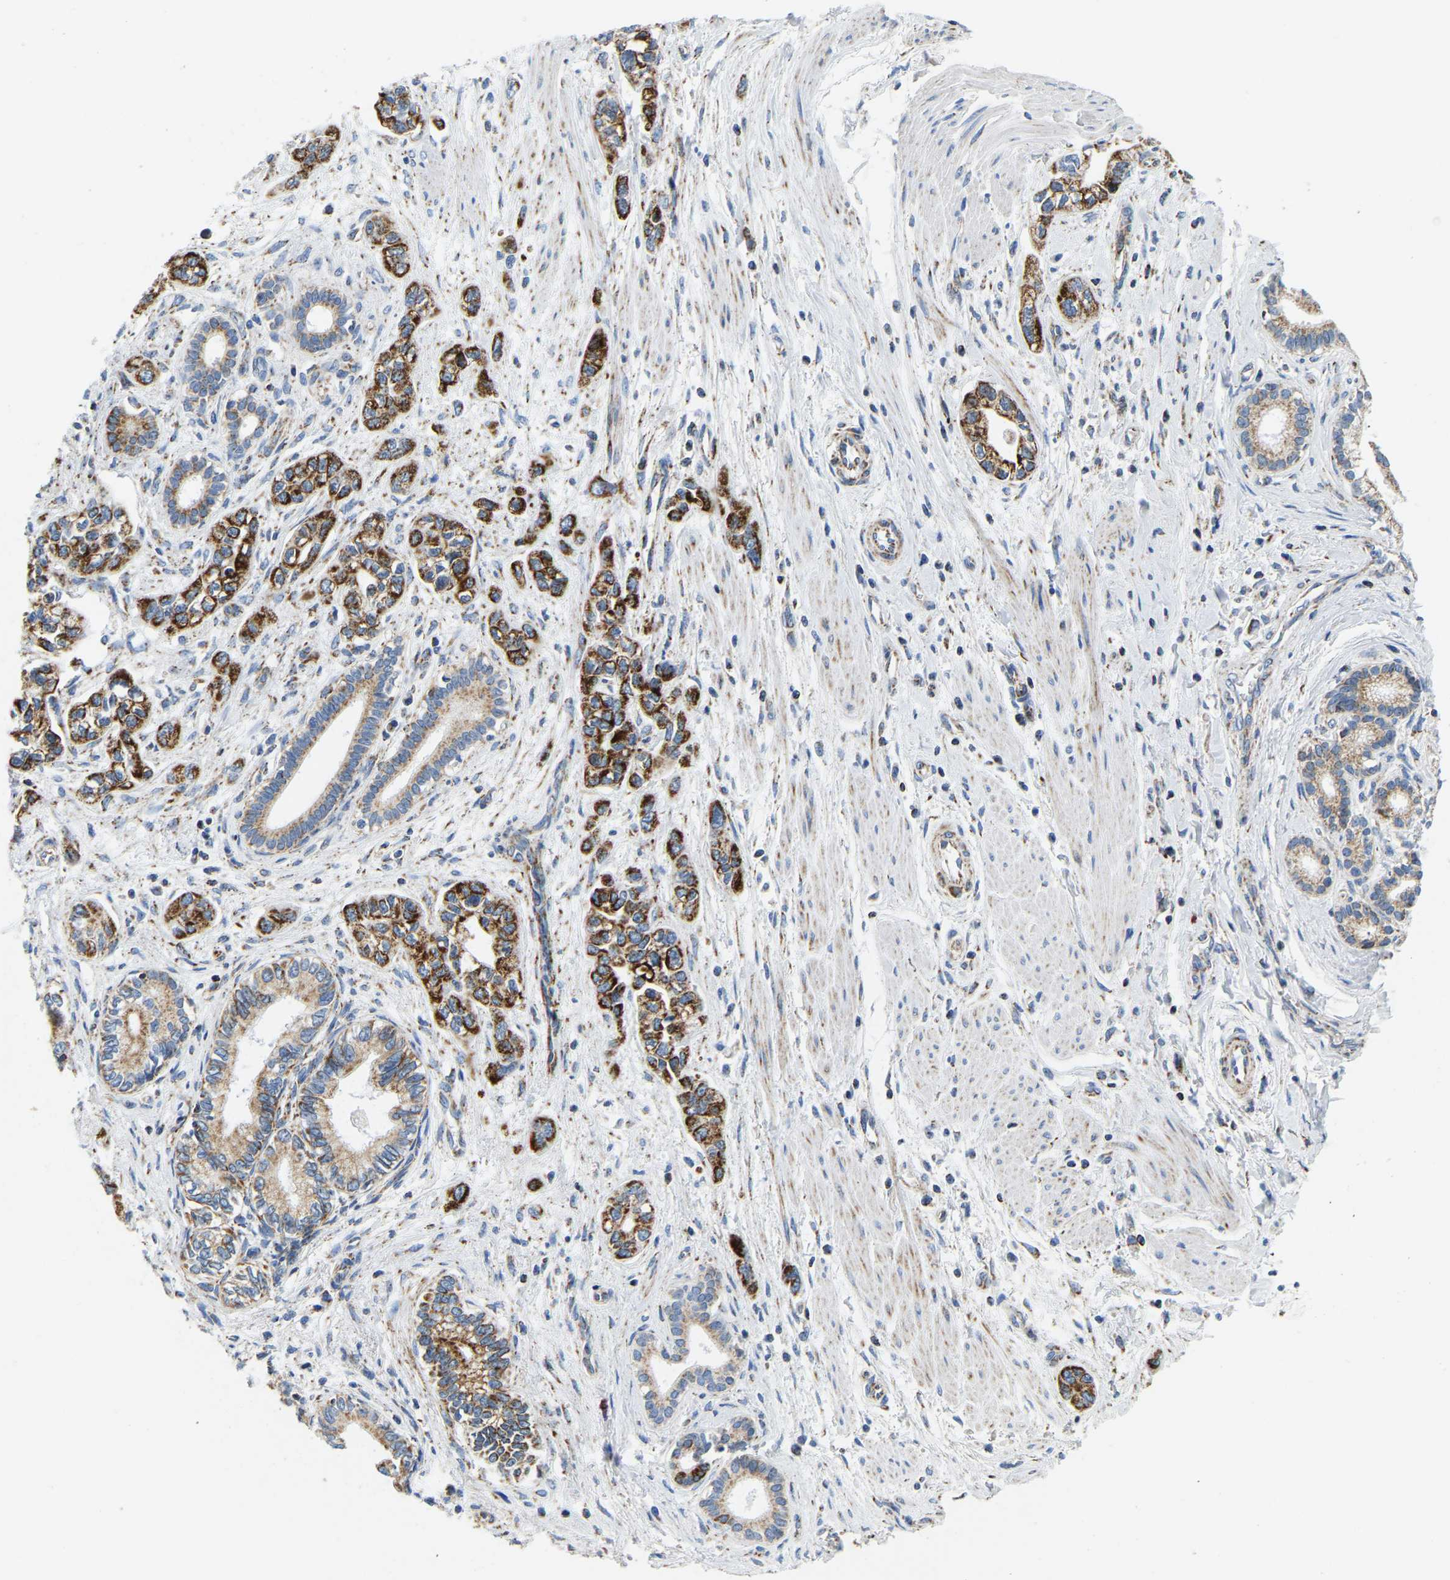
{"staining": {"intensity": "strong", "quantity": "25%-75%", "location": "cytoplasmic/membranous"}, "tissue": "pancreatic cancer", "cell_type": "Tumor cells", "image_type": "cancer", "snomed": [{"axis": "morphology", "description": "Adenocarcinoma, NOS"}, {"axis": "topography", "description": "Pancreas"}], "caption": "Tumor cells exhibit strong cytoplasmic/membranous expression in approximately 25%-75% of cells in pancreatic cancer. The staining is performed using DAB brown chromogen to label protein expression. The nuclei are counter-stained blue using hematoxylin.", "gene": "SFXN1", "patient": {"sex": "male", "age": 74}}